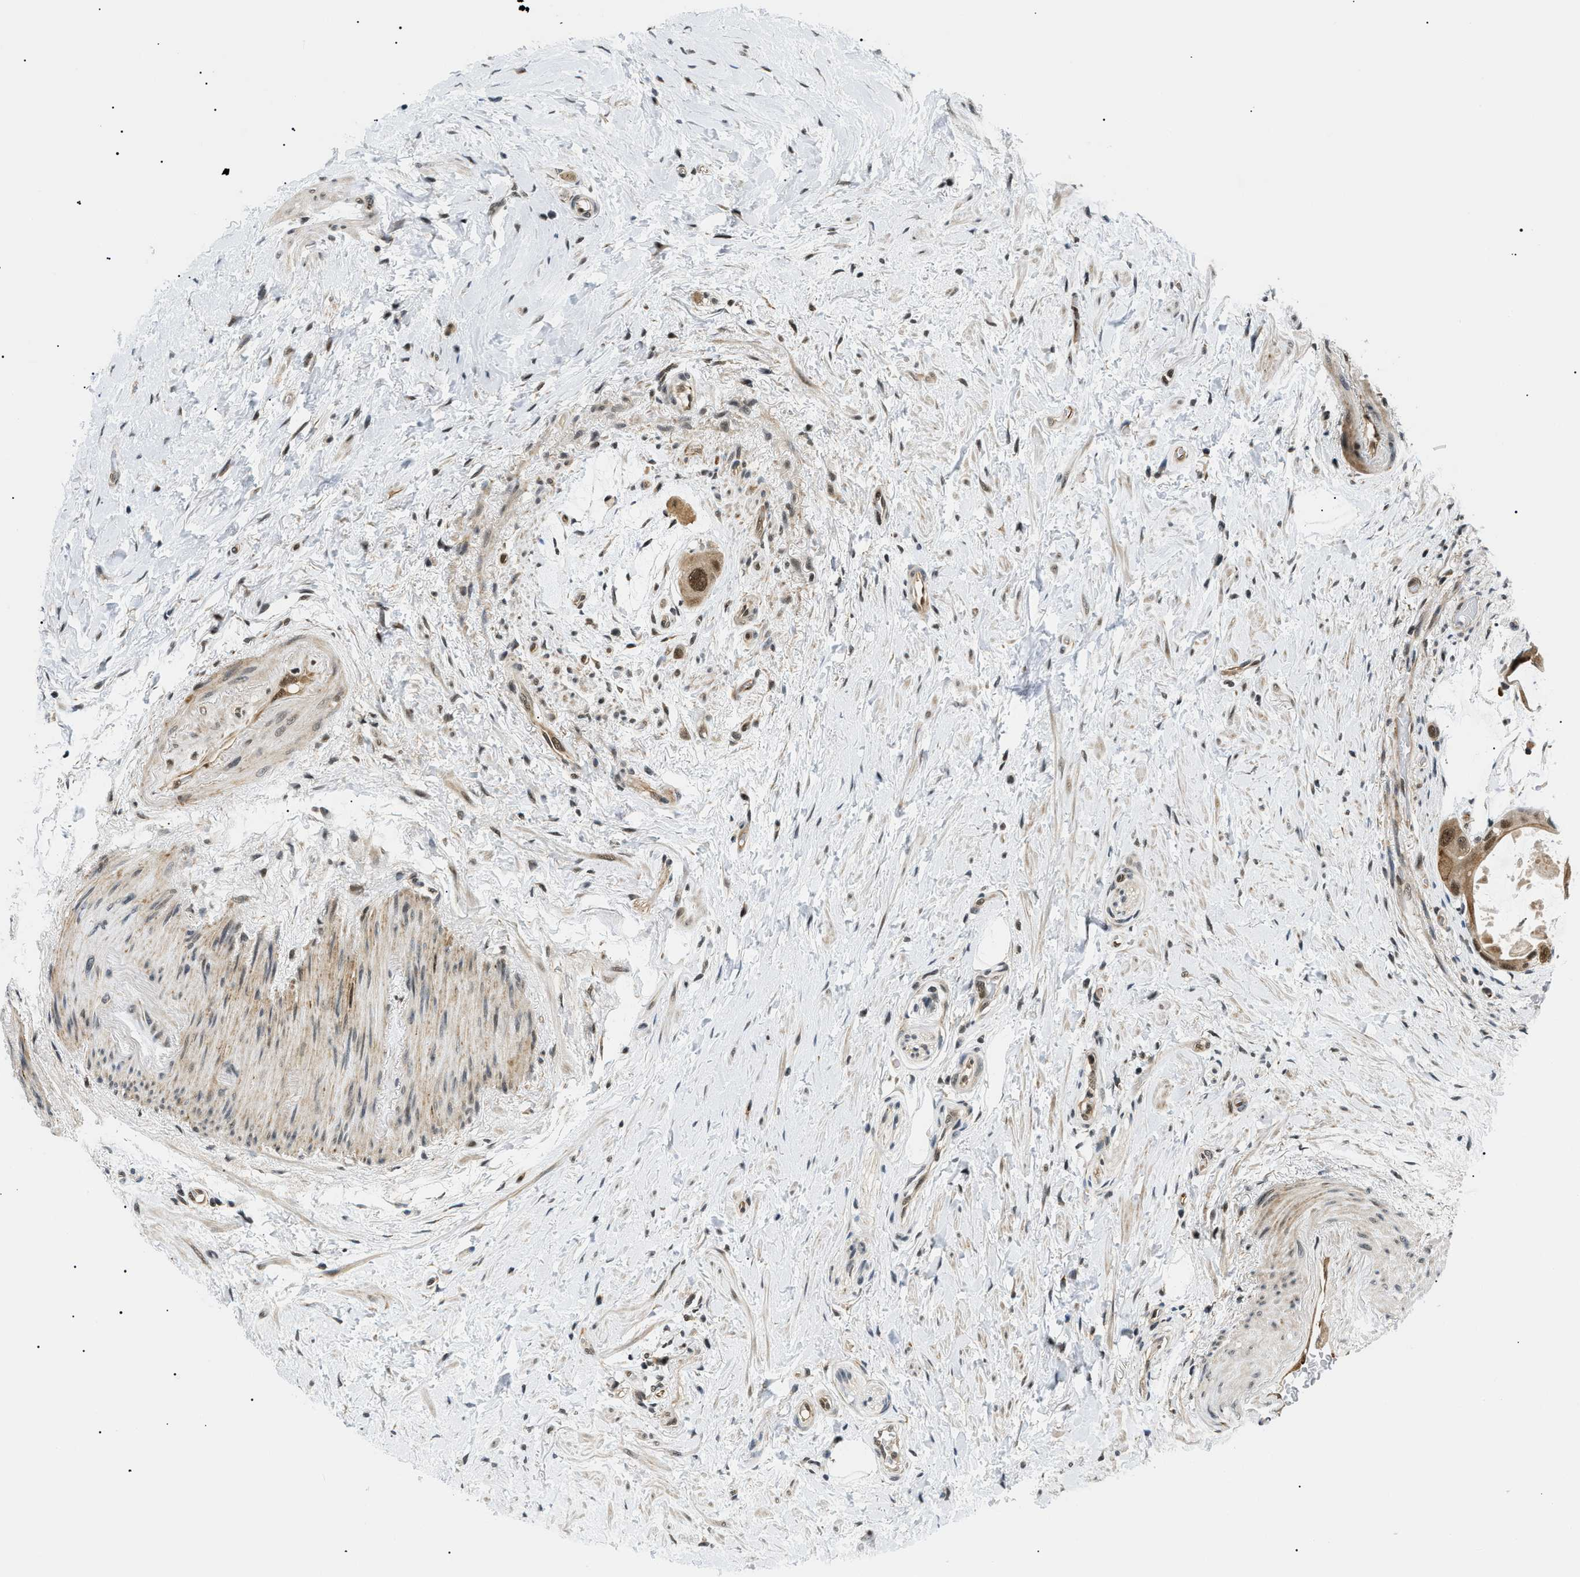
{"staining": {"intensity": "moderate", "quantity": ">75%", "location": "cytoplasmic/membranous,nuclear"}, "tissue": "colorectal cancer", "cell_type": "Tumor cells", "image_type": "cancer", "snomed": [{"axis": "morphology", "description": "Adenocarcinoma, NOS"}, {"axis": "topography", "description": "Rectum"}], "caption": "About >75% of tumor cells in human colorectal cancer display moderate cytoplasmic/membranous and nuclear protein positivity as visualized by brown immunohistochemical staining.", "gene": "RBM15", "patient": {"sex": "male", "age": 51}}